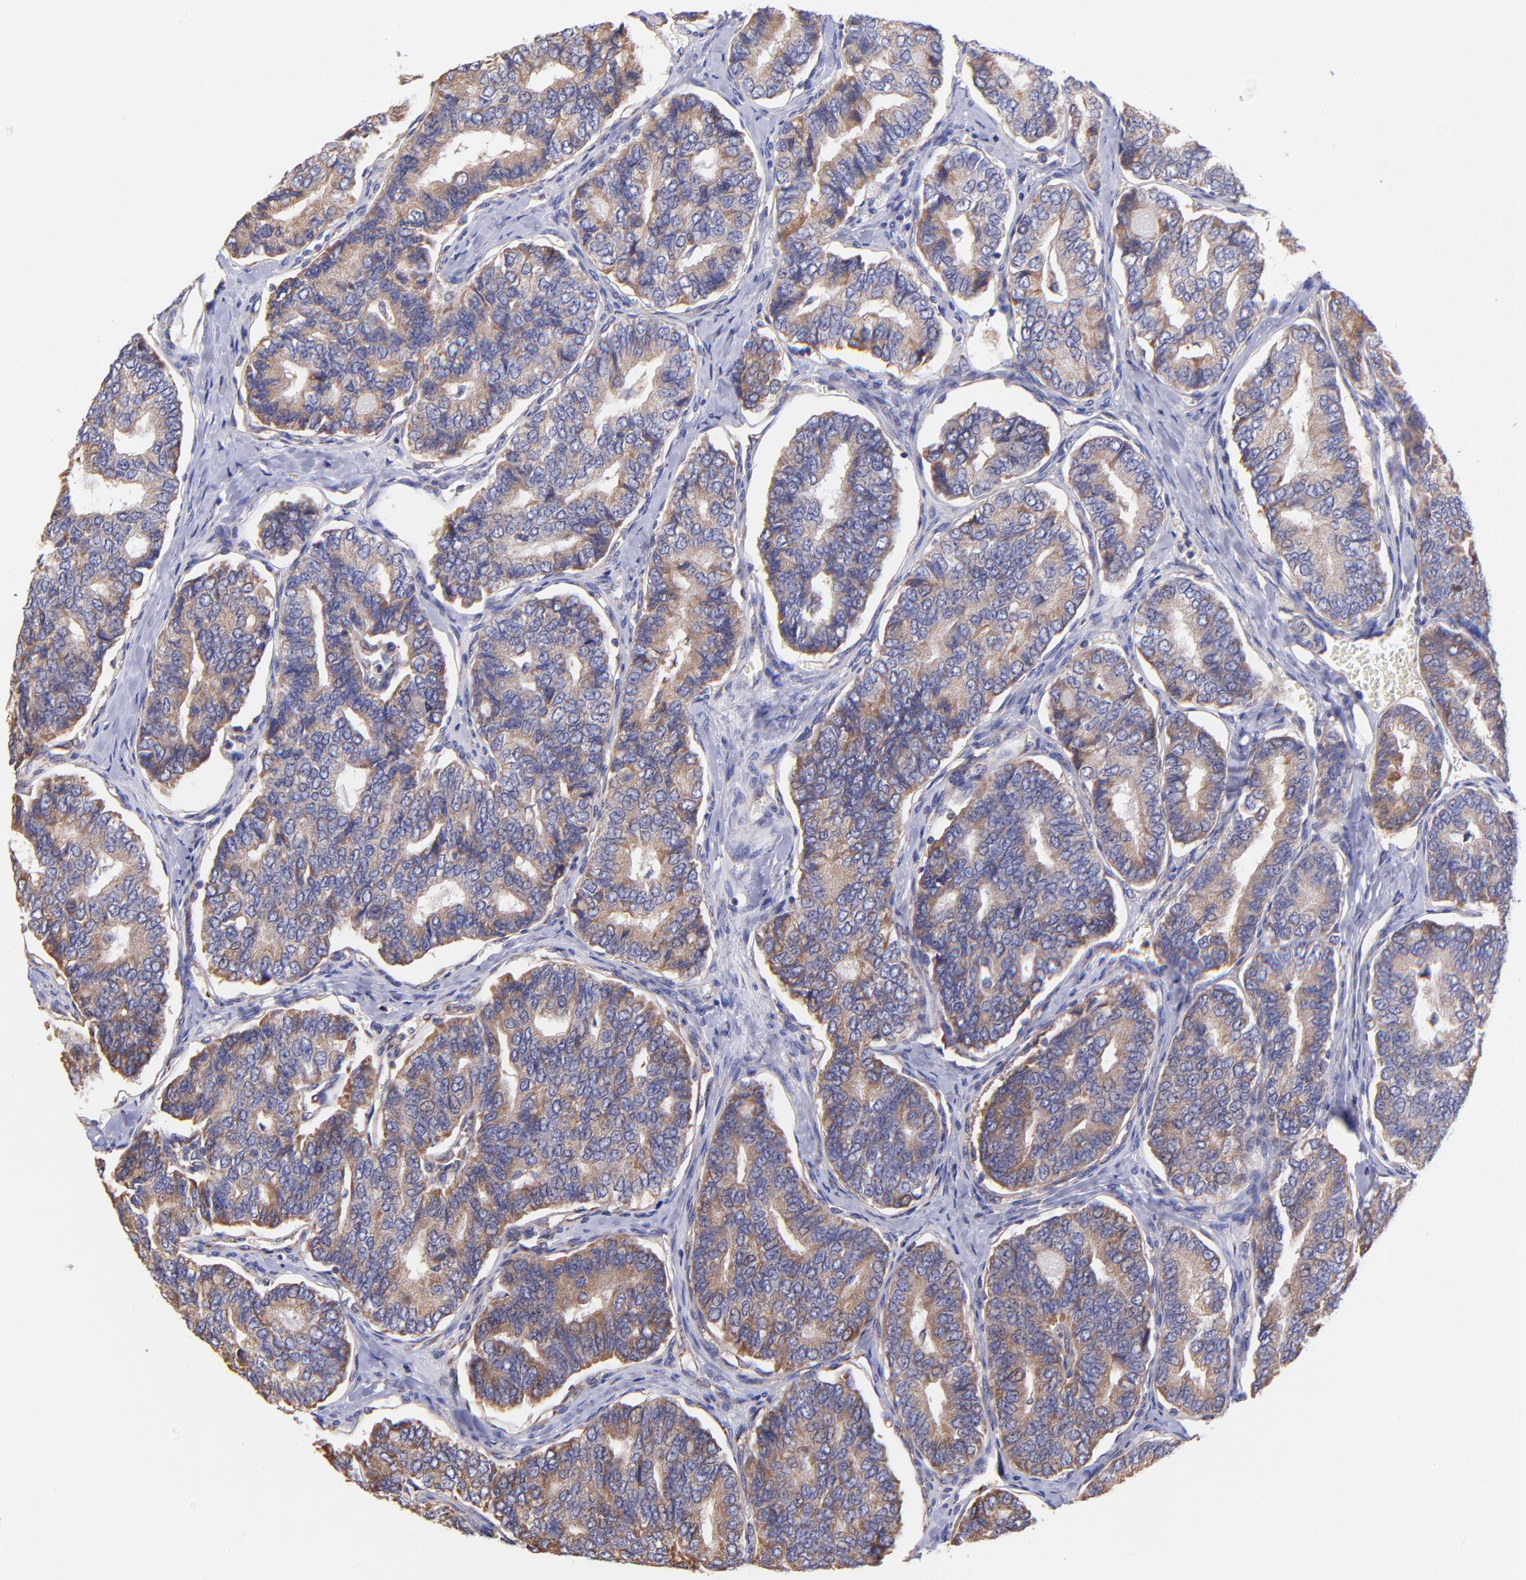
{"staining": {"intensity": "weak", "quantity": ">75%", "location": "cytoplasmic/membranous"}, "tissue": "thyroid cancer", "cell_type": "Tumor cells", "image_type": "cancer", "snomed": [{"axis": "morphology", "description": "Papillary adenocarcinoma, NOS"}, {"axis": "topography", "description": "Thyroid gland"}], "caption": "Immunohistochemistry (IHC) photomicrograph of neoplastic tissue: human thyroid cancer stained using IHC displays low levels of weak protein expression localized specifically in the cytoplasmic/membranous of tumor cells, appearing as a cytoplasmic/membranous brown color.", "gene": "PREX1", "patient": {"sex": "female", "age": 35}}